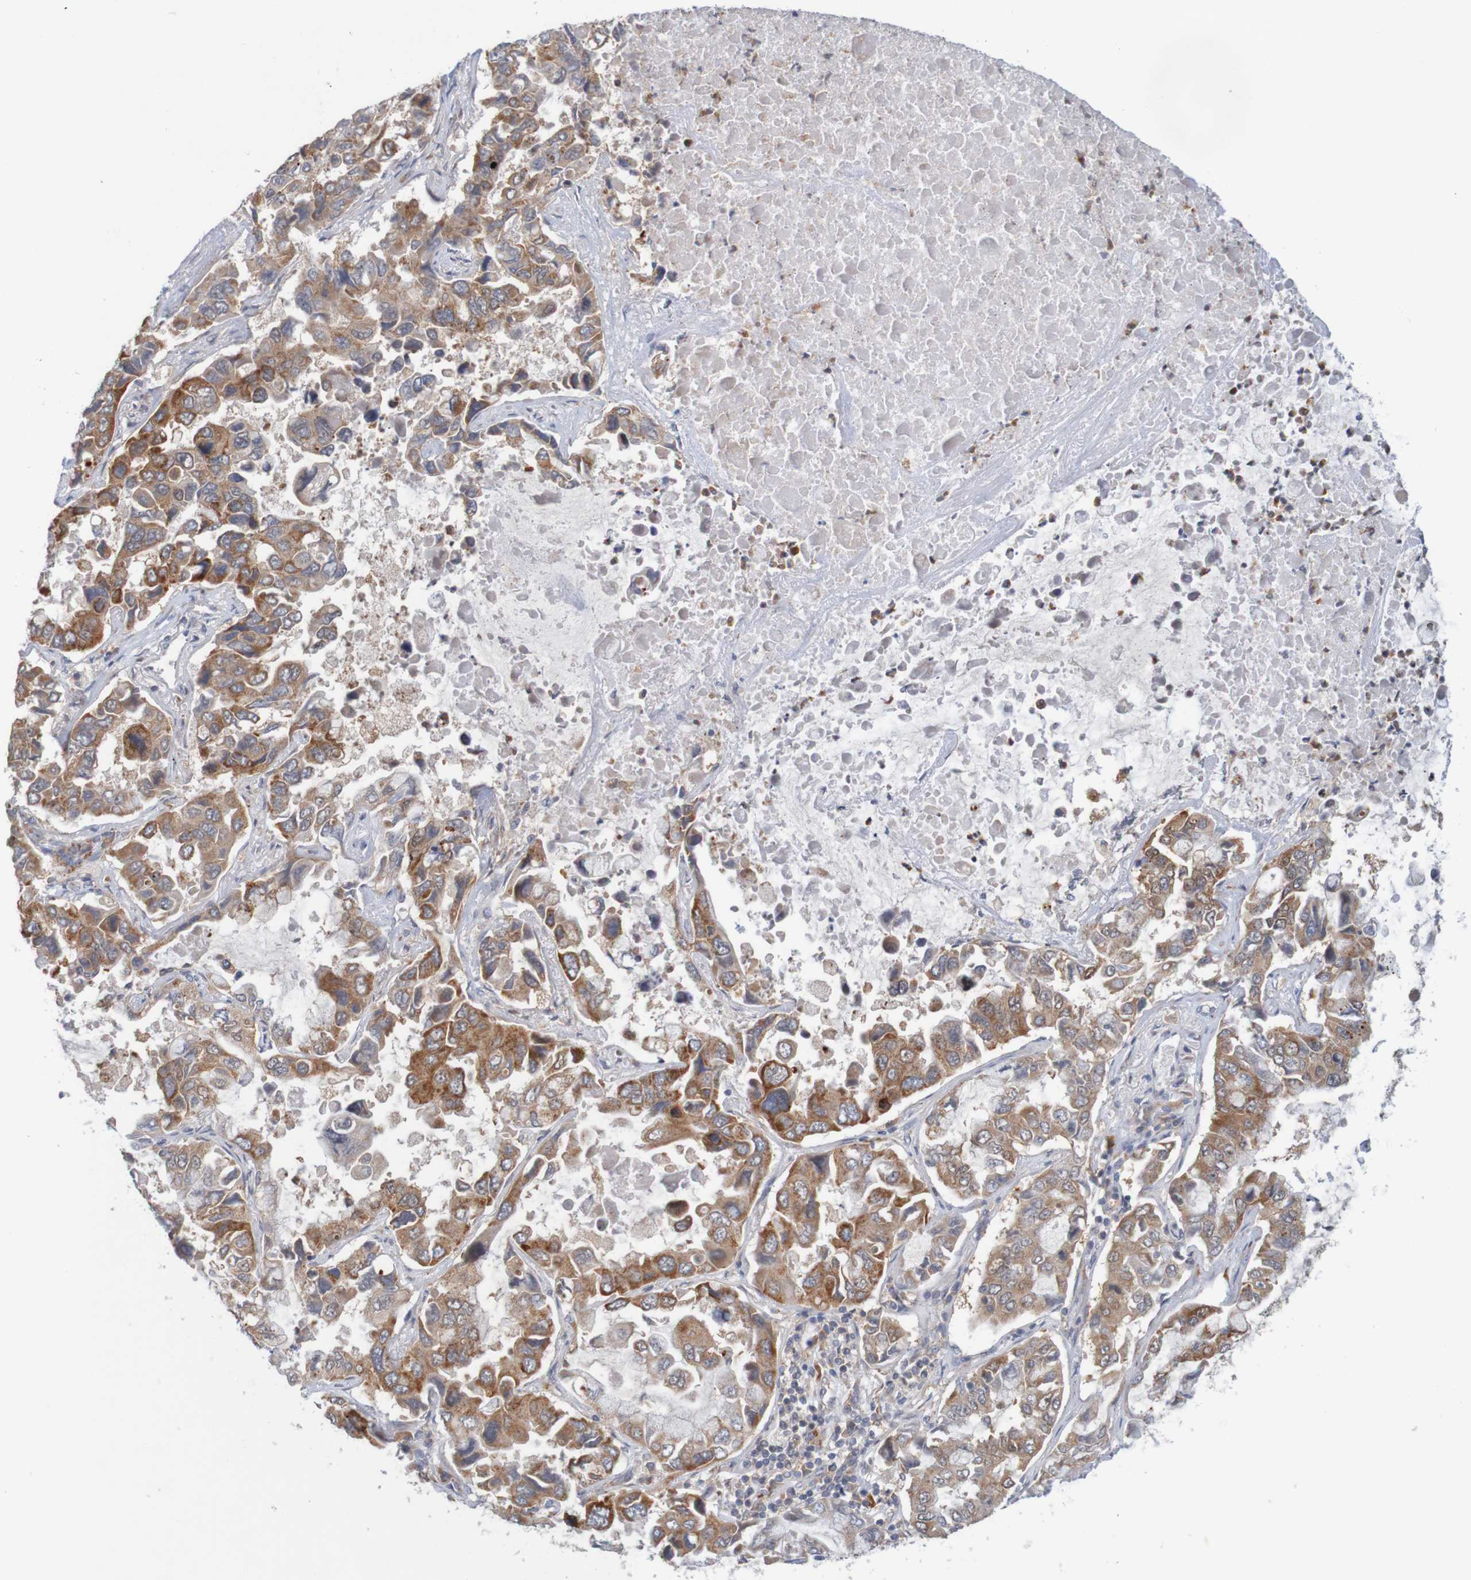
{"staining": {"intensity": "moderate", "quantity": ">75%", "location": "cytoplasmic/membranous"}, "tissue": "lung cancer", "cell_type": "Tumor cells", "image_type": "cancer", "snomed": [{"axis": "morphology", "description": "Adenocarcinoma, NOS"}, {"axis": "topography", "description": "Lung"}], "caption": "IHC of lung cancer displays medium levels of moderate cytoplasmic/membranous positivity in approximately >75% of tumor cells. (DAB IHC with brightfield microscopy, high magnification).", "gene": "NAV2", "patient": {"sex": "male", "age": 64}}